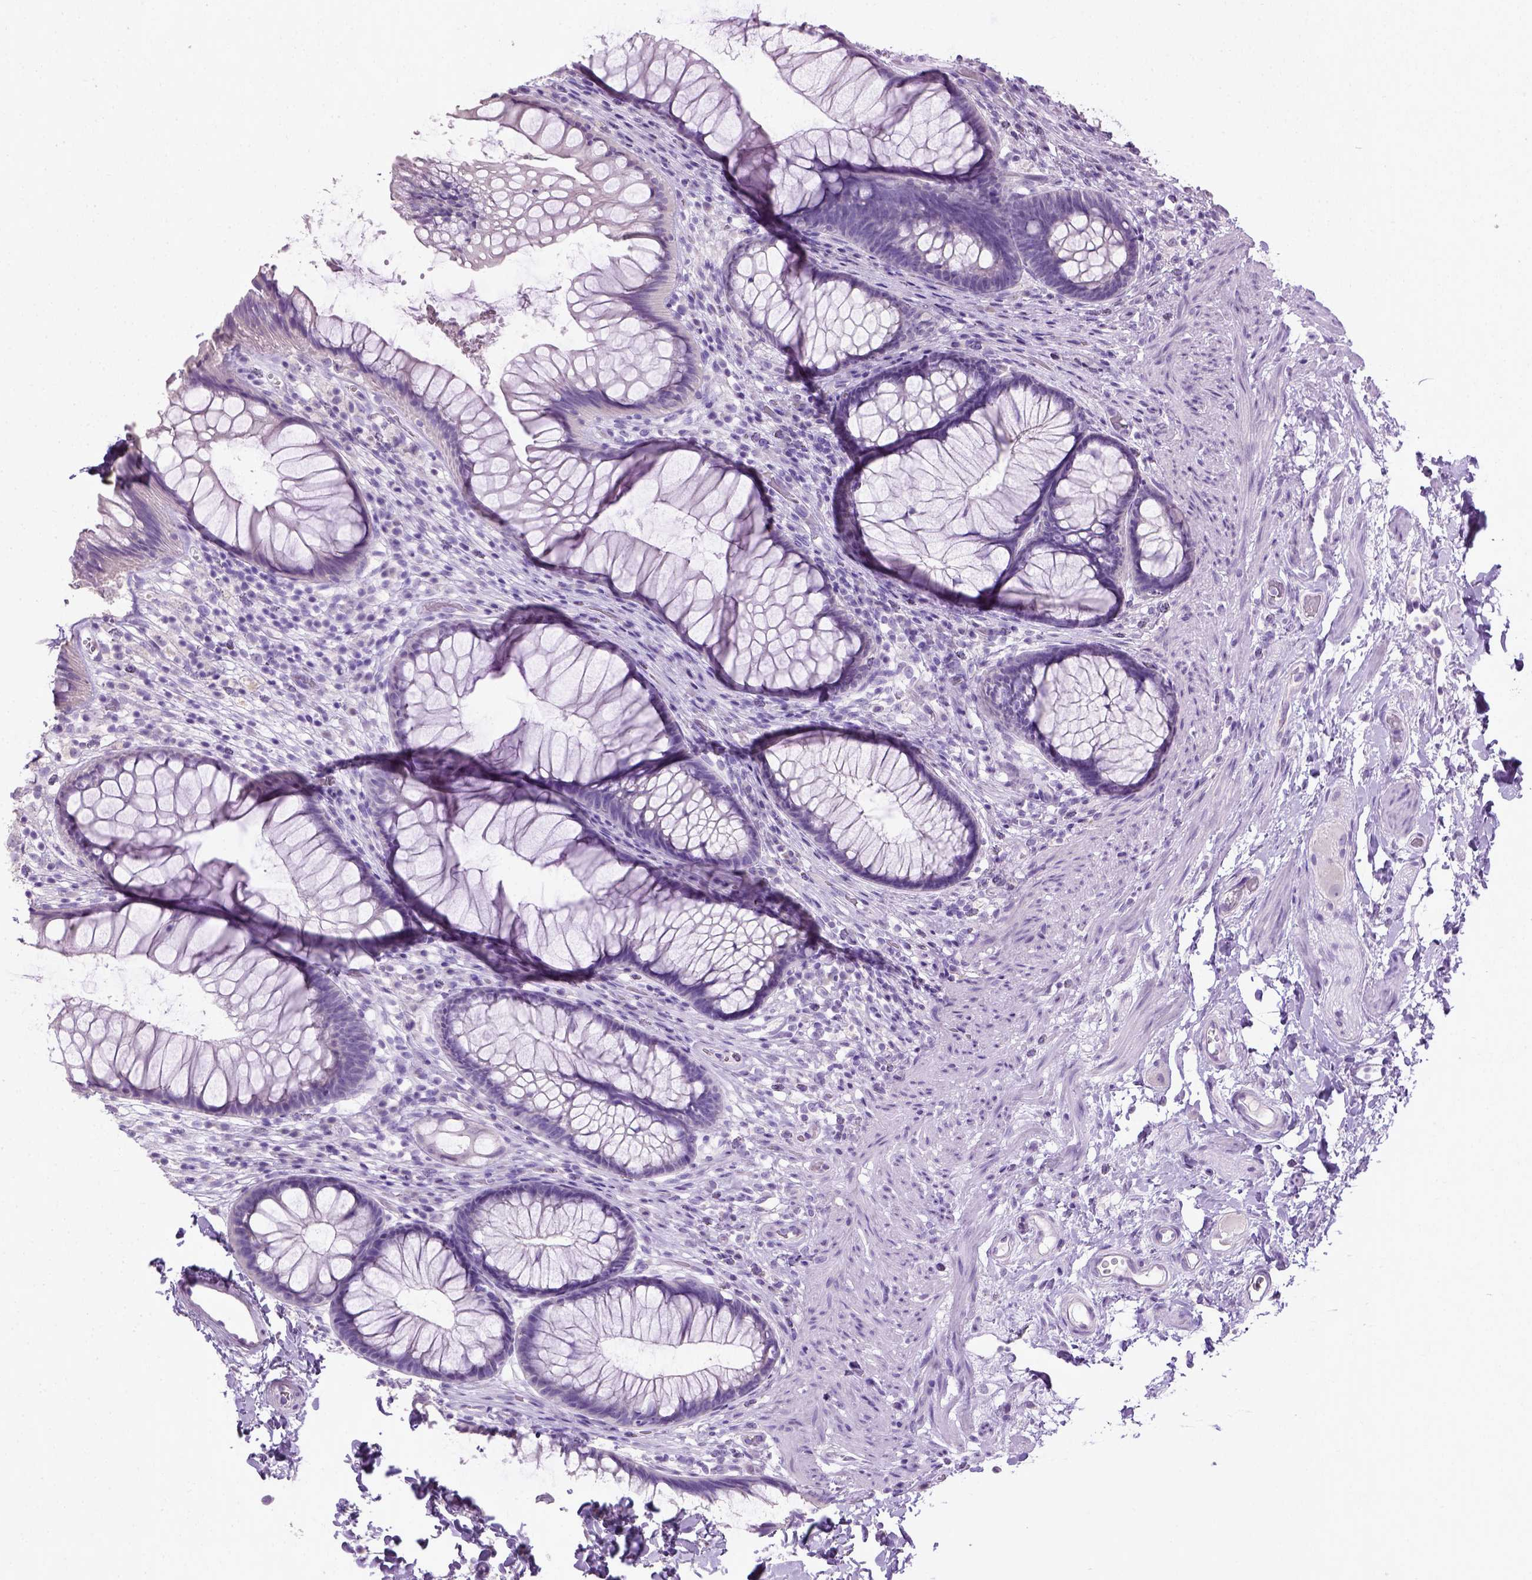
{"staining": {"intensity": "negative", "quantity": "none", "location": "none"}, "tissue": "rectum", "cell_type": "Glandular cells", "image_type": "normal", "snomed": [{"axis": "morphology", "description": "Normal tissue, NOS"}, {"axis": "topography", "description": "Smooth muscle"}, {"axis": "topography", "description": "Rectum"}], "caption": "The micrograph reveals no significant expression in glandular cells of rectum.", "gene": "CYP24A1", "patient": {"sex": "male", "age": 53}}